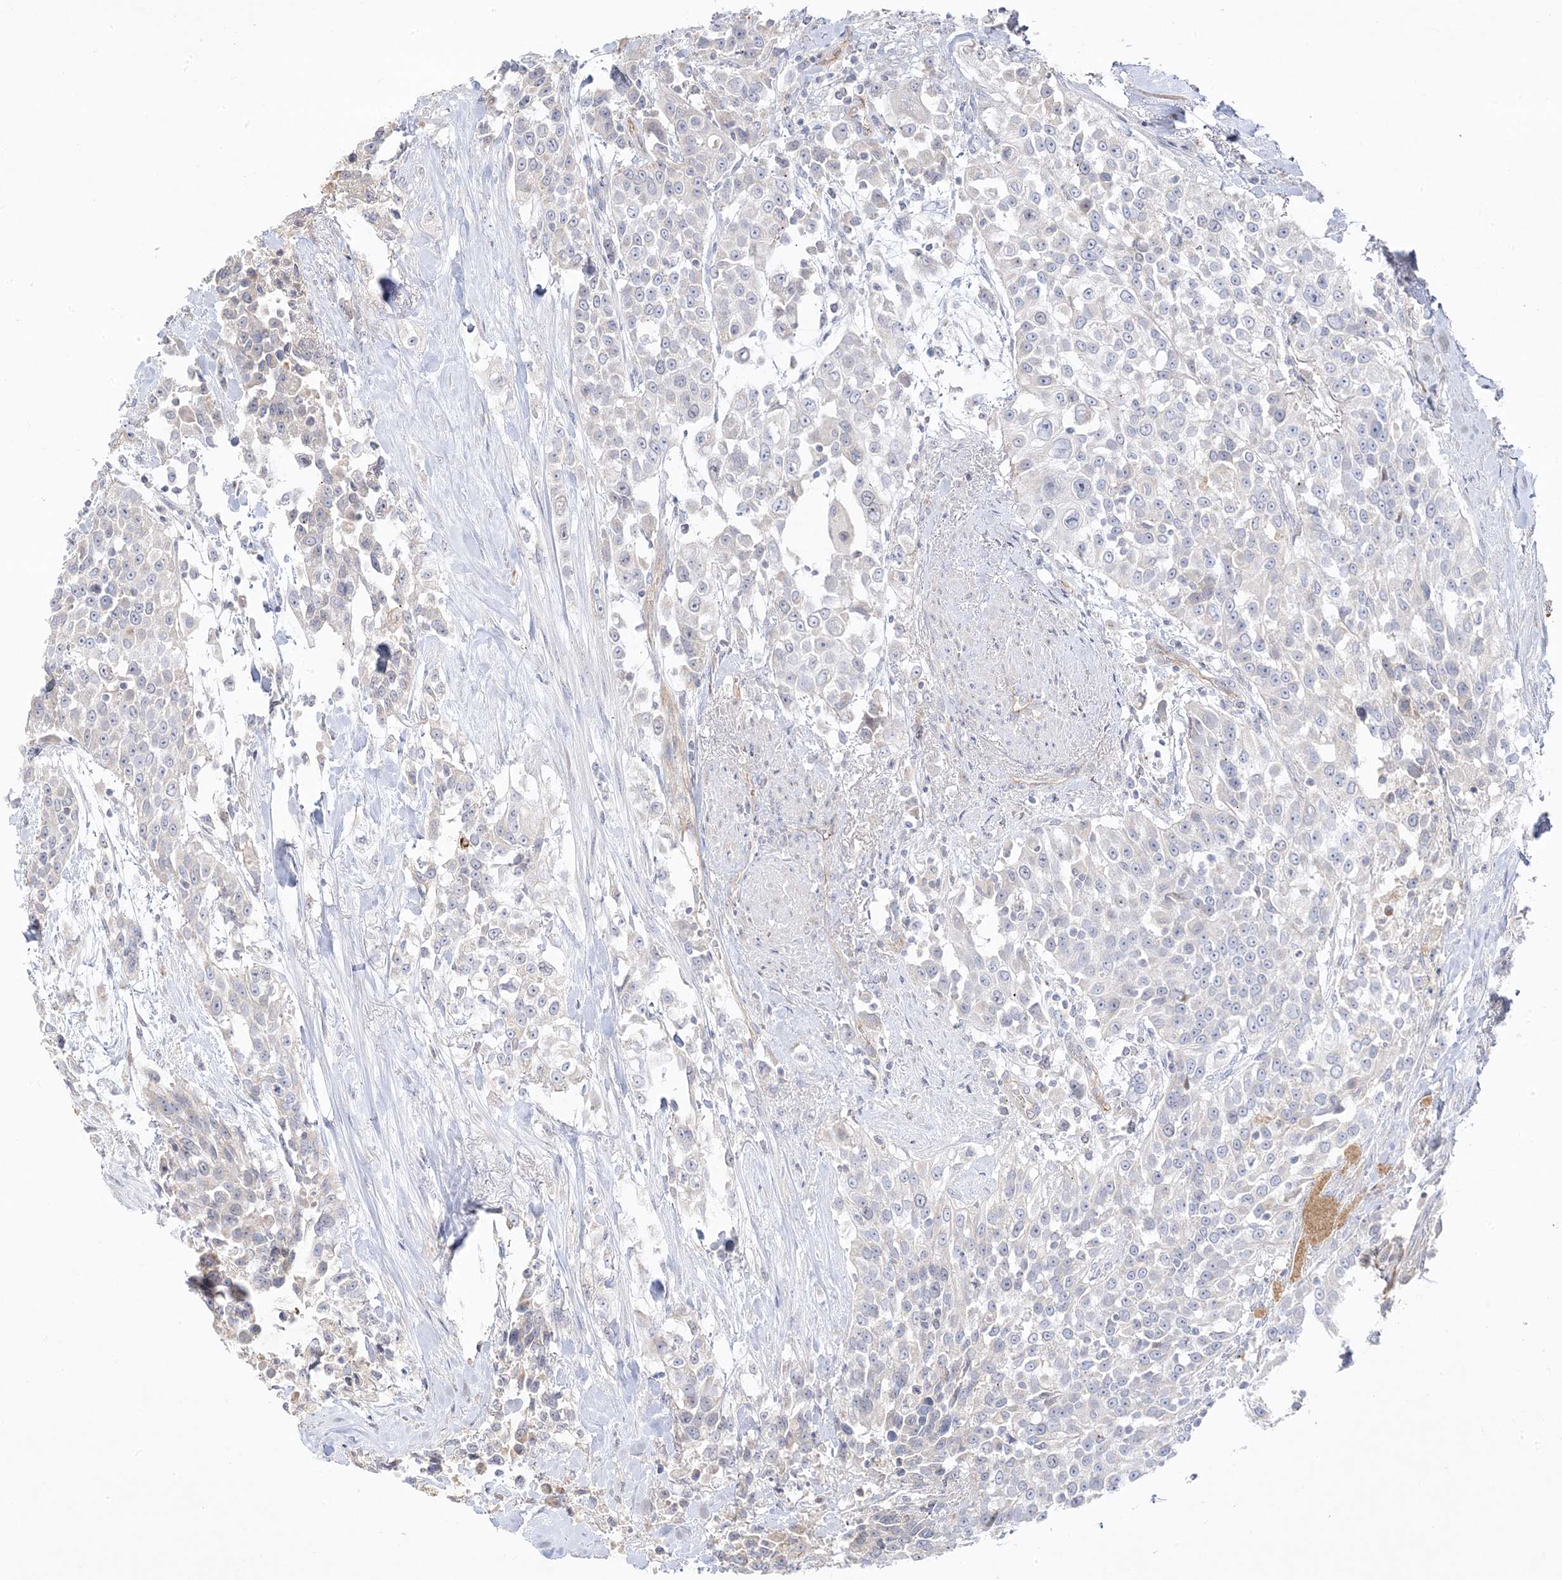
{"staining": {"intensity": "negative", "quantity": "none", "location": "none"}, "tissue": "urothelial cancer", "cell_type": "Tumor cells", "image_type": "cancer", "snomed": [{"axis": "morphology", "description": "Urothelial carcinoma, High grade"}, {"axis": "topography", "description": "Urinary bladder"}], "caption": "There is no significant staining in tumor cells of urothelial carcinoma (high-grade).", "gene": "TRANK1", "patient": {"sex": "female", "age": 80}}